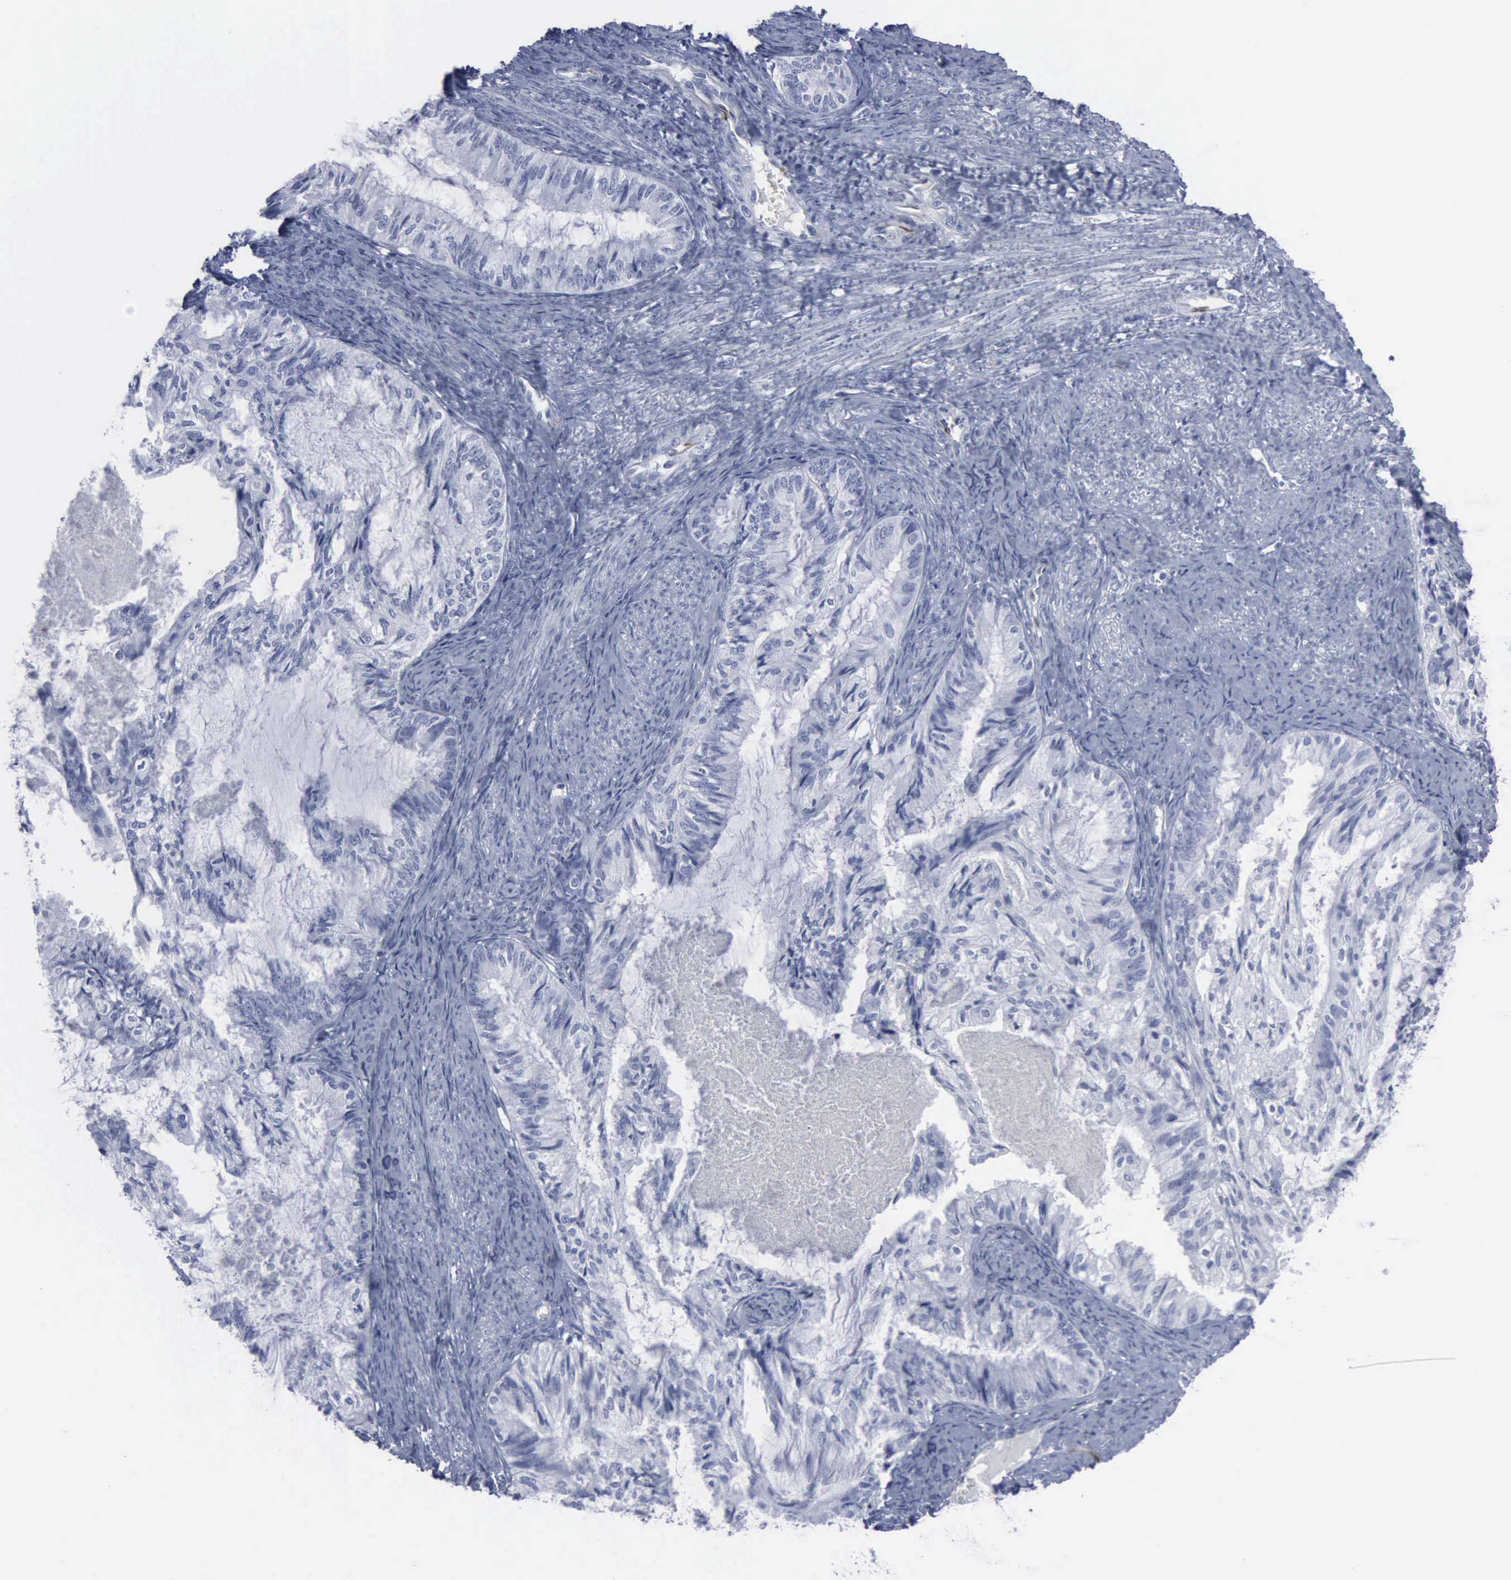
{"staining": {"intensity": "negative", "quantity": "none", "location": "none"}, "tissue": "endometrial cancer", "cell_type": "Tumor cells", "image_type": "cancer", "snomed": [{"axis": "morphology", "description": "Adenocarcinoma, NOS"}, {"axis": "topography", "description": "Endometrium"}], "caption": "Tumor cells are negative for brown protein staining in endometrial cancer (adenocarcinoma).", "gene": "VCAM1", "patient": {"sex": "female", "age": 86}}